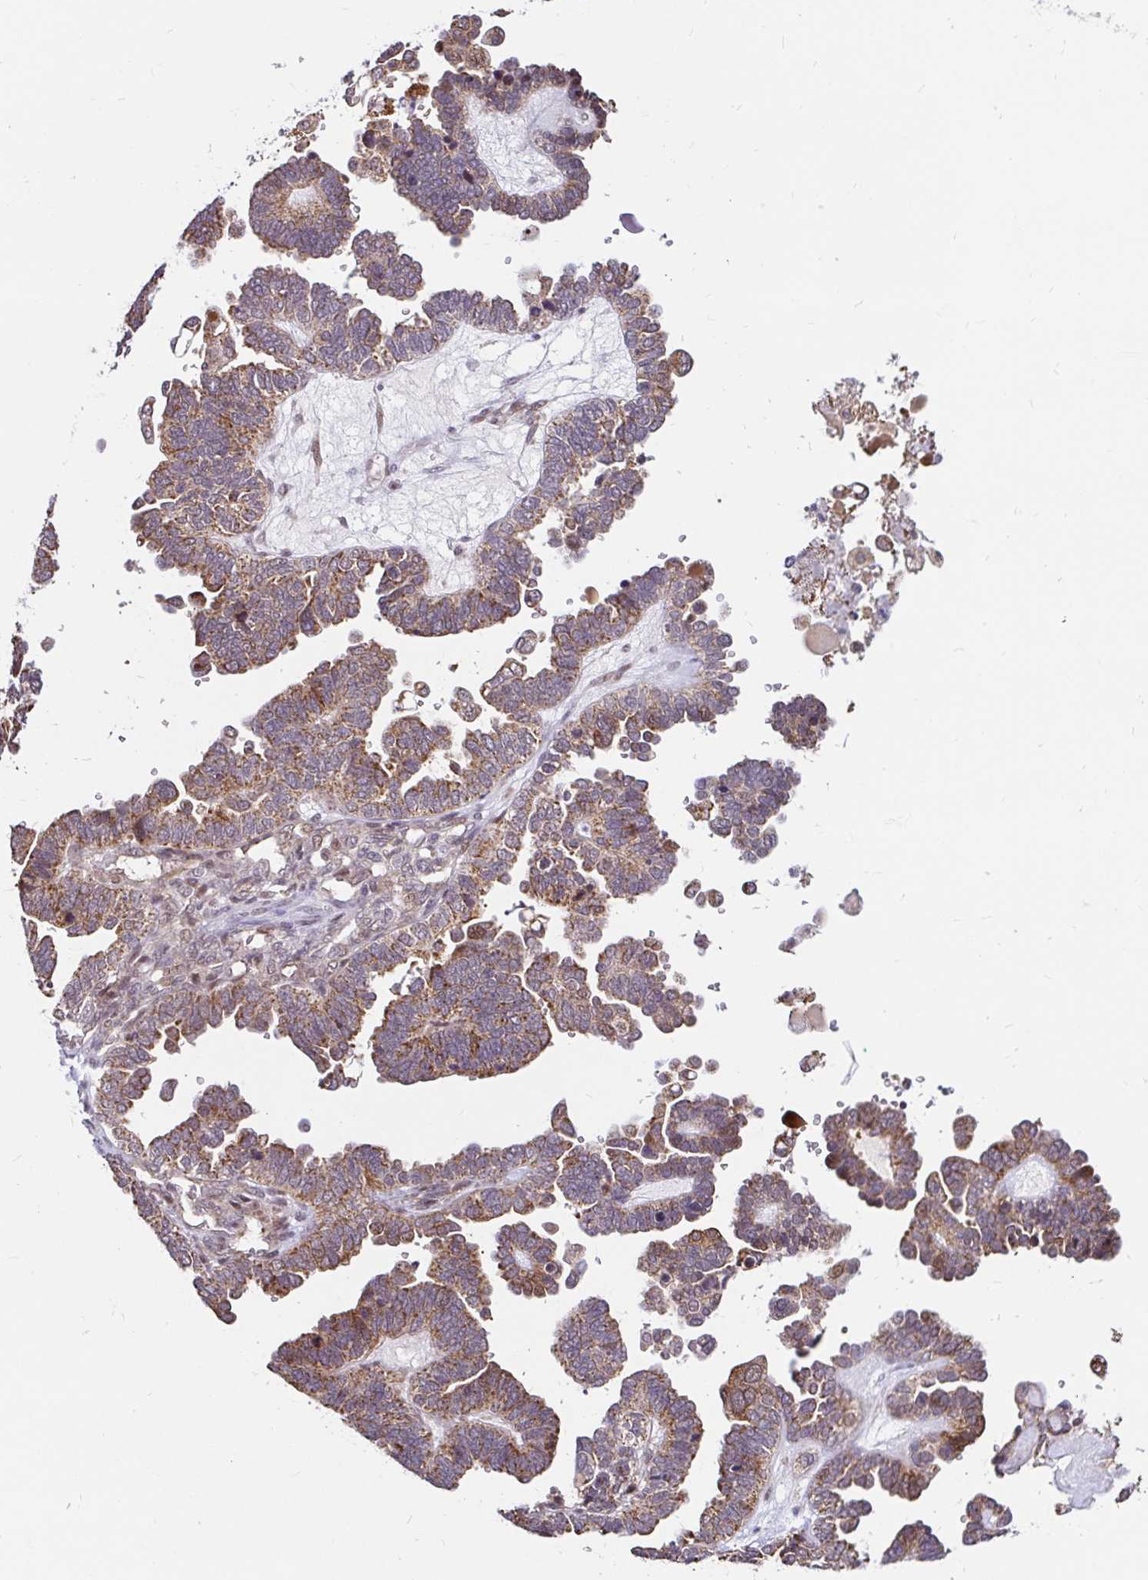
{"staining": {"intensity": "moderate", "quantity": ">75%", "location": "cytoplasmic/membranous"}, "tissue": "ovarian cancer", "cell_type": "Tumor cells", "image_type": "cancer", "snomed": [{"axis": "morphology", "description": "Cystadenocarcinoma, serous, NOS"}, {"axis": "topography", "description": "Ovary"}], "caption": "Protein staining demonstrates moderate cytoplasmic/membranous positivity in about >75% of tumor cells in serous cystadenocarcinoma (ovarian). (brown staining indicates protein expression, while blue staining denotes nuclei).", "gene": "TIMM50", "patient": {"sex": "female", "age": 51}}